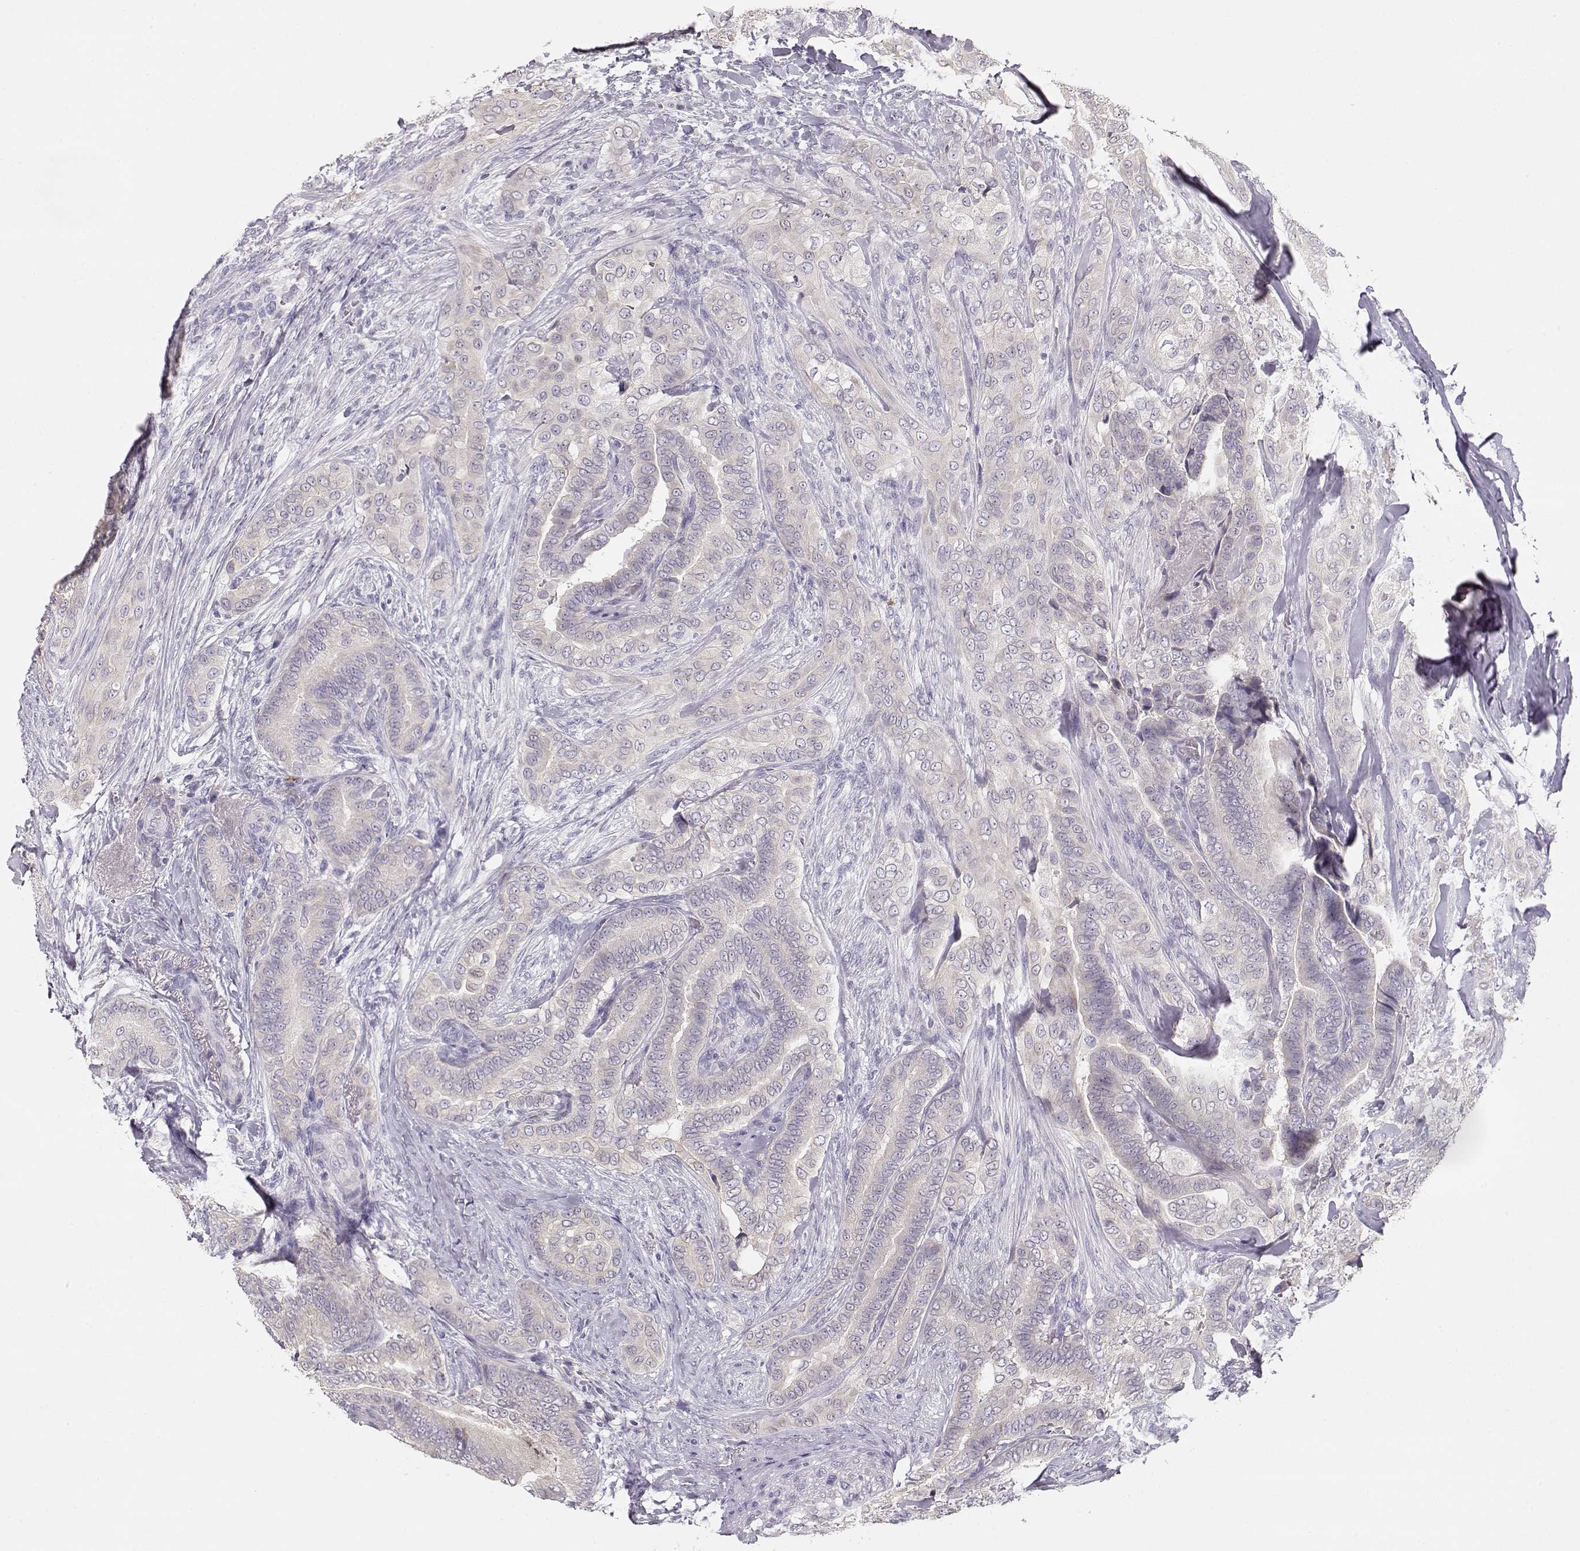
{"staining": {"intensity": "negative", "quantity": "none", "location": "none"}, "tissue": "thyroid cancer", "cell_type": "Tumor cells", "image_type": "cancer", "snomed": [{"axis": "morphology", "description": "Papillary adenocarcinoma, NOS"}, {"axis": "topography", "description": "Thyroid gland"}], "caption": "This is an IHC histopathology image of thyroid papillary adenocarcinoma. There is no expression in tumor cells.", "gene": "GLIPR1L2", "patient": {"sex": "male", "age": 61}}